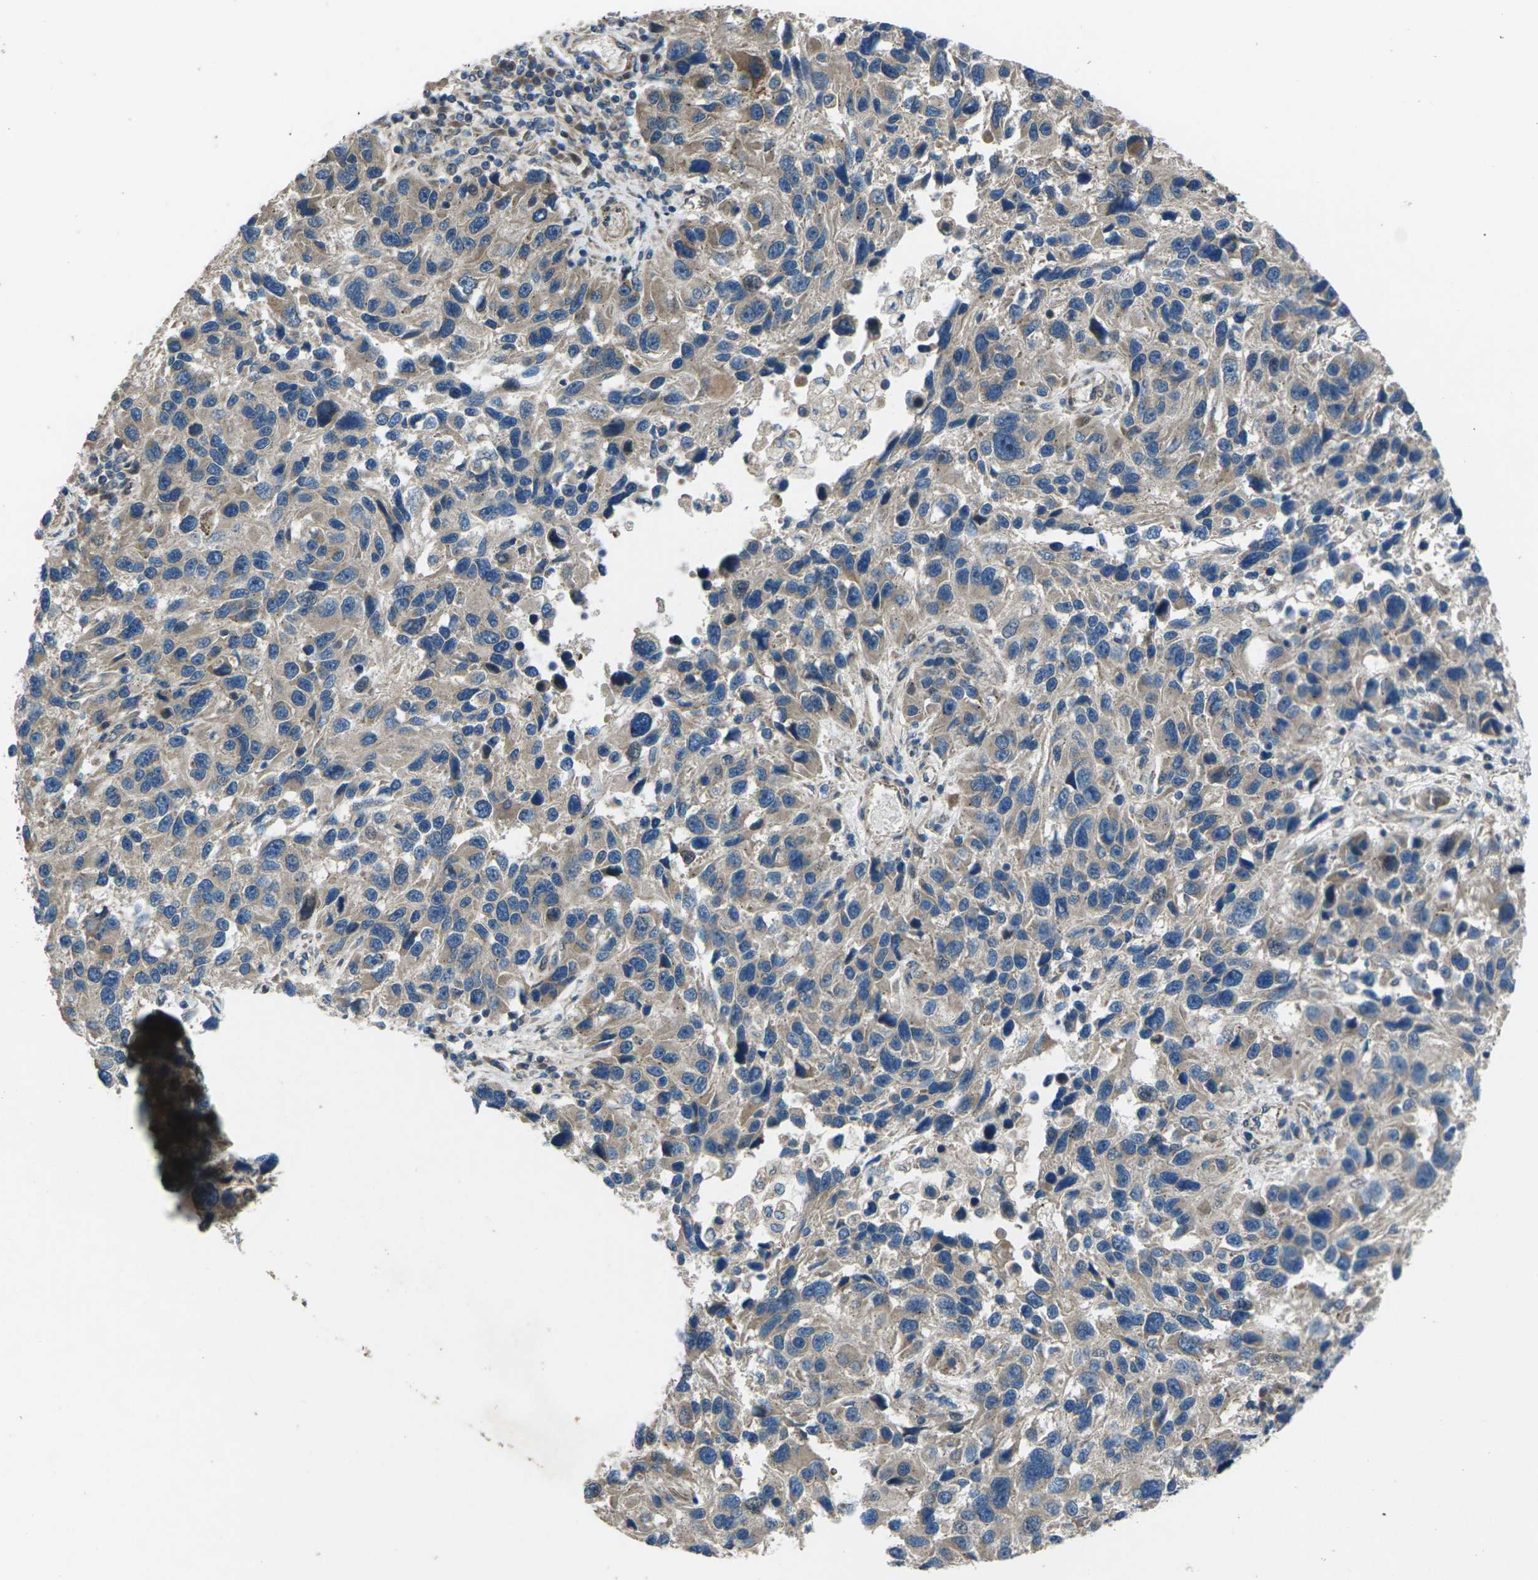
{"staining": {"intensity": "moderate", "quantity": "25%-75%", "location": "cytoplasmic/membranous"}, "tissue": "melanoma", "cell_type": "Tumor cells", "image_type": "cancer", "snomed": [{"axis": "morphology", "description": "Malignant melanoma, NOS"}, {"axis": "topography", "description": "Skin"}], "caption": "About 25%-75% of tumor cells in malignant melanoma display moderate cytoplasmic/membranous protein staining as visualized by brown immunohistochemical staining.", "gene": "EDNRA", "patient": {"sex": "male", "age": 53}}